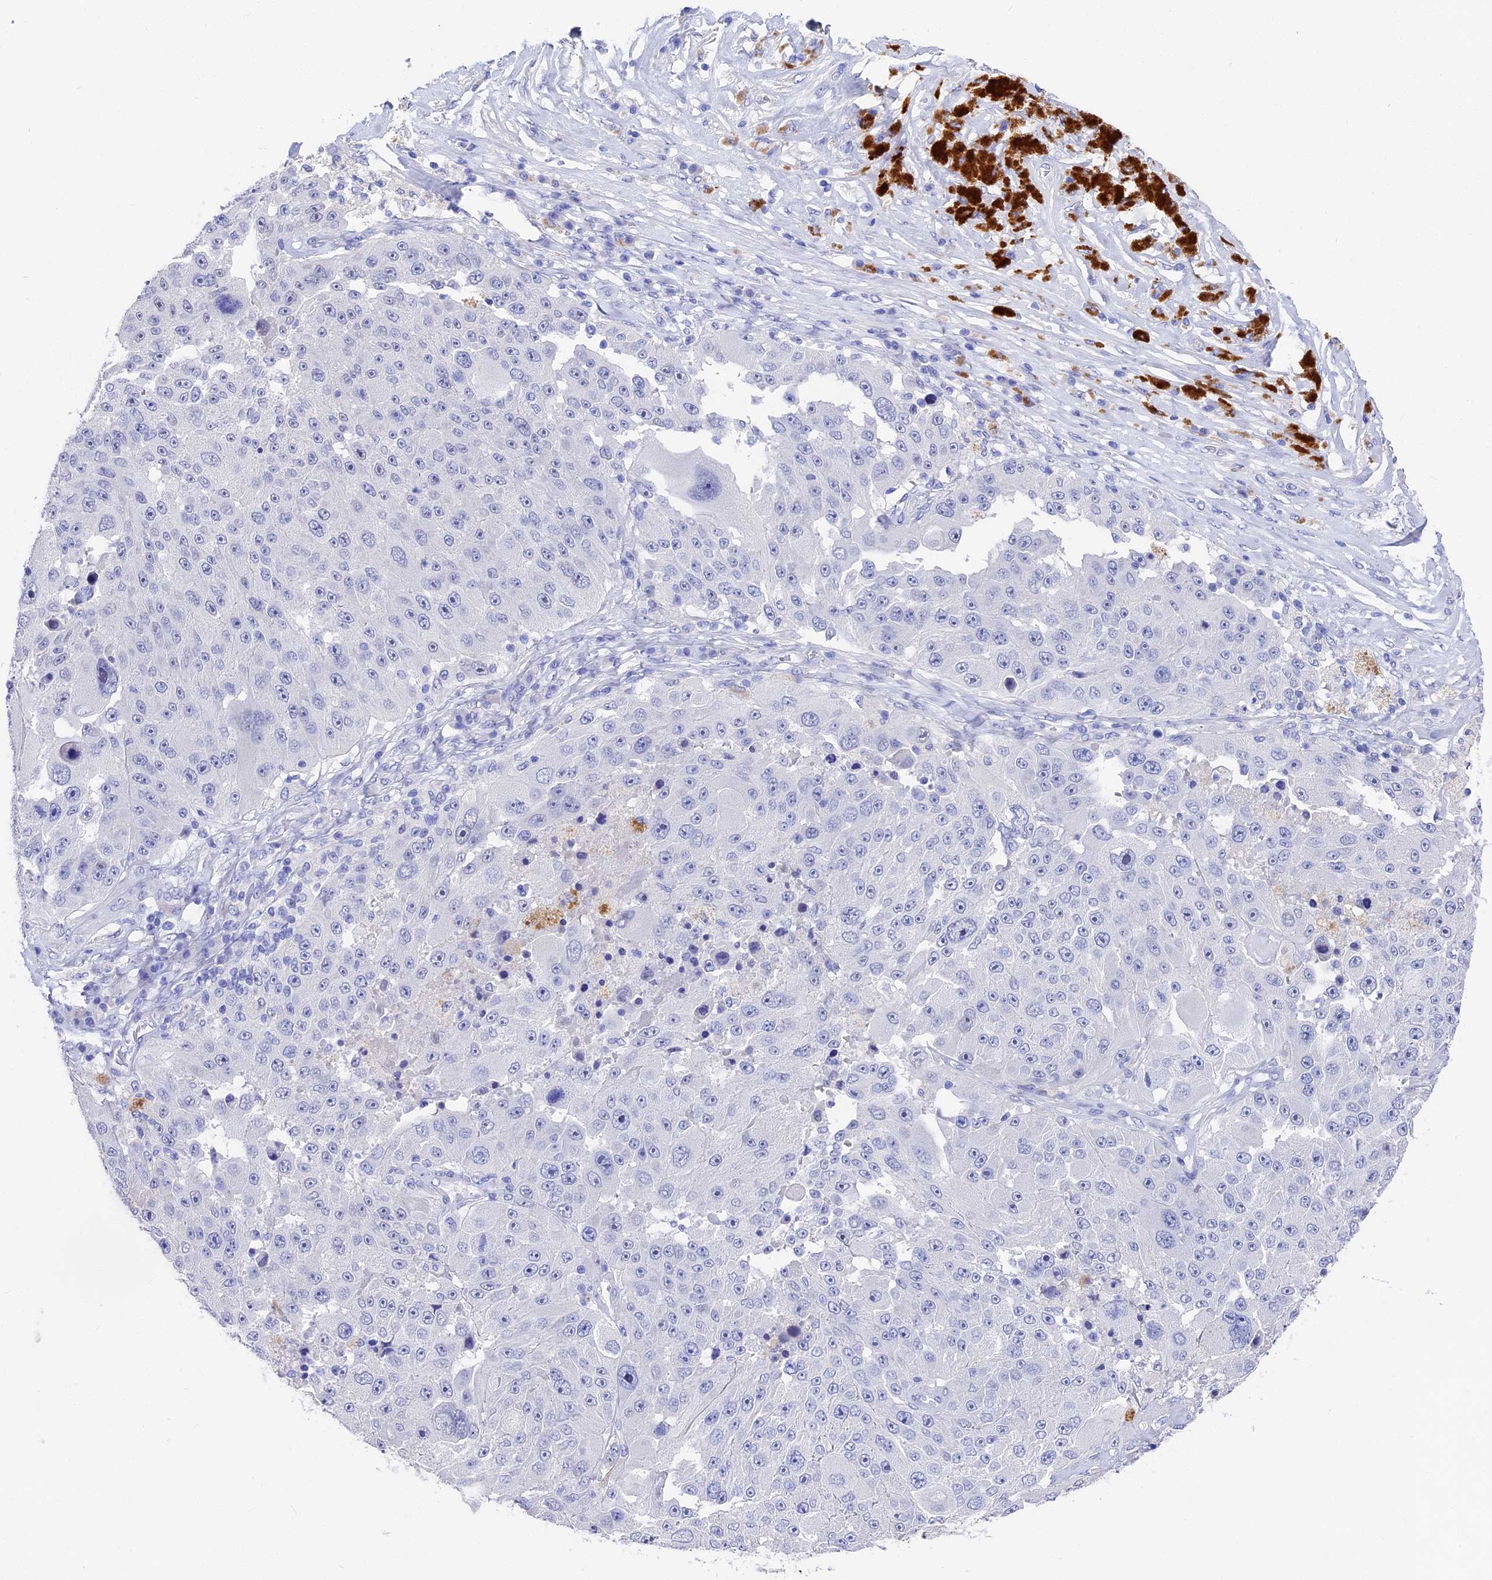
{"staining": {"intensity": "negative", "quantity": "none", "location": "none"}, "tissue": "melanoma", "cell_type": "Tumor cells", "image_type": "cancer", "snomed": [{"axis": "morphology", "description": "Malignant melanoma, Metastatic site"}, {"axis": "topography", "description": "Lymph node"}], "caption": "This is a histopathology image of immunohistochemistry (IHC) staining of malignant melanoma (metastatic site), which shows no staining in tumor cells.", "gene": "VPS33B", "patient": {"sex": "male", "age": 62}}